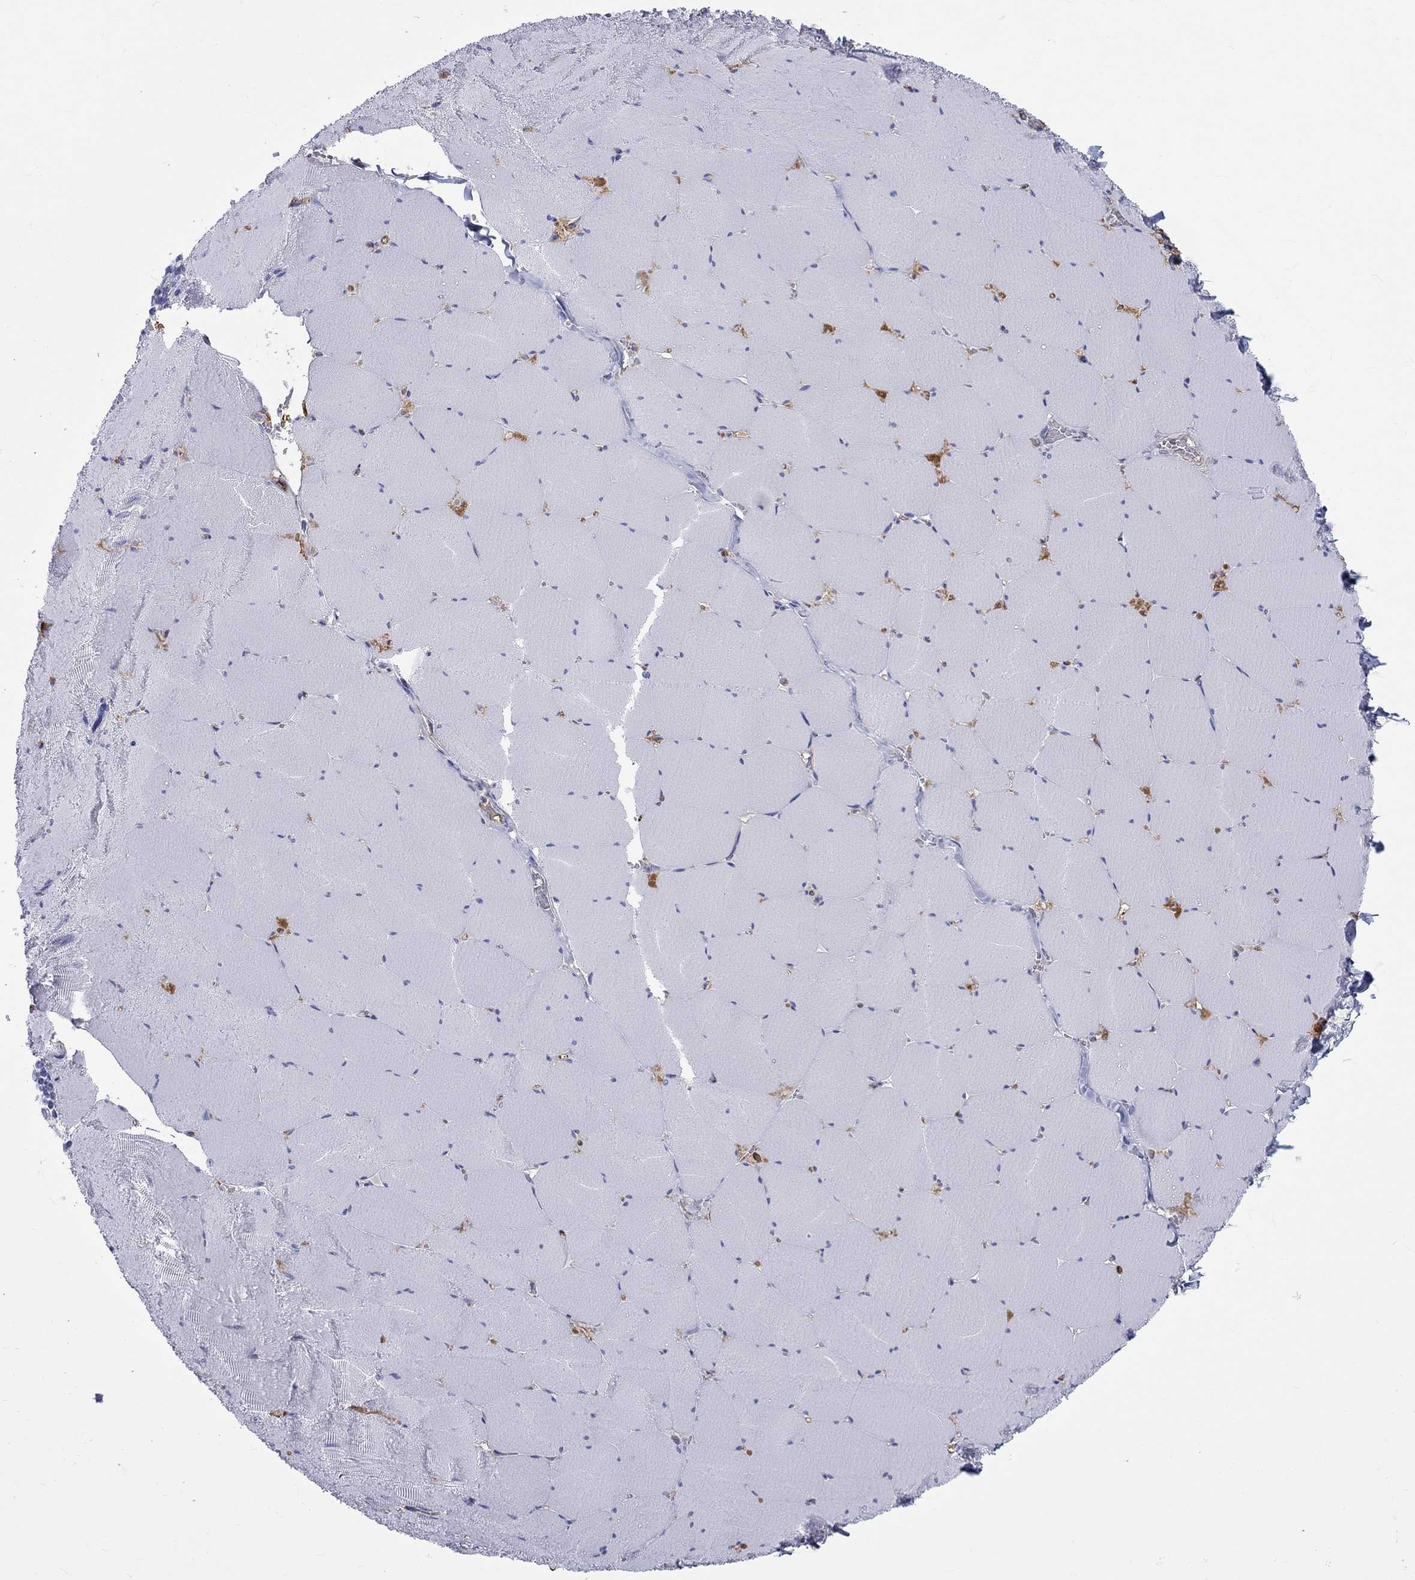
{"staining": {"intensity": "negative", "quantity": "none", "location": "none"}, "tissue": "skeletal muscle", "cell_type": "Myocytes", "image_type": "normal", "snomed": [{"axis": "morphology", "description": "Normal tissue, NOS"}, {"axis": "morphology", "description": "Malignant melanoma, Metastatic site"}, {"axis": "topography", "description": "Skeletal muscle"}], "caption": "An IHC photomicrograph of benign skeletal muscle is shown. There is no staining in myocytes of skeletal muscle. (Stains: DAB immunohistochemistry (IHC) with hematoxylin counter stain, Microscopy: brightfield microscopy at high magnification).", "gene": "CDY1B", "patient": {"sex": "male", "age": 50}}